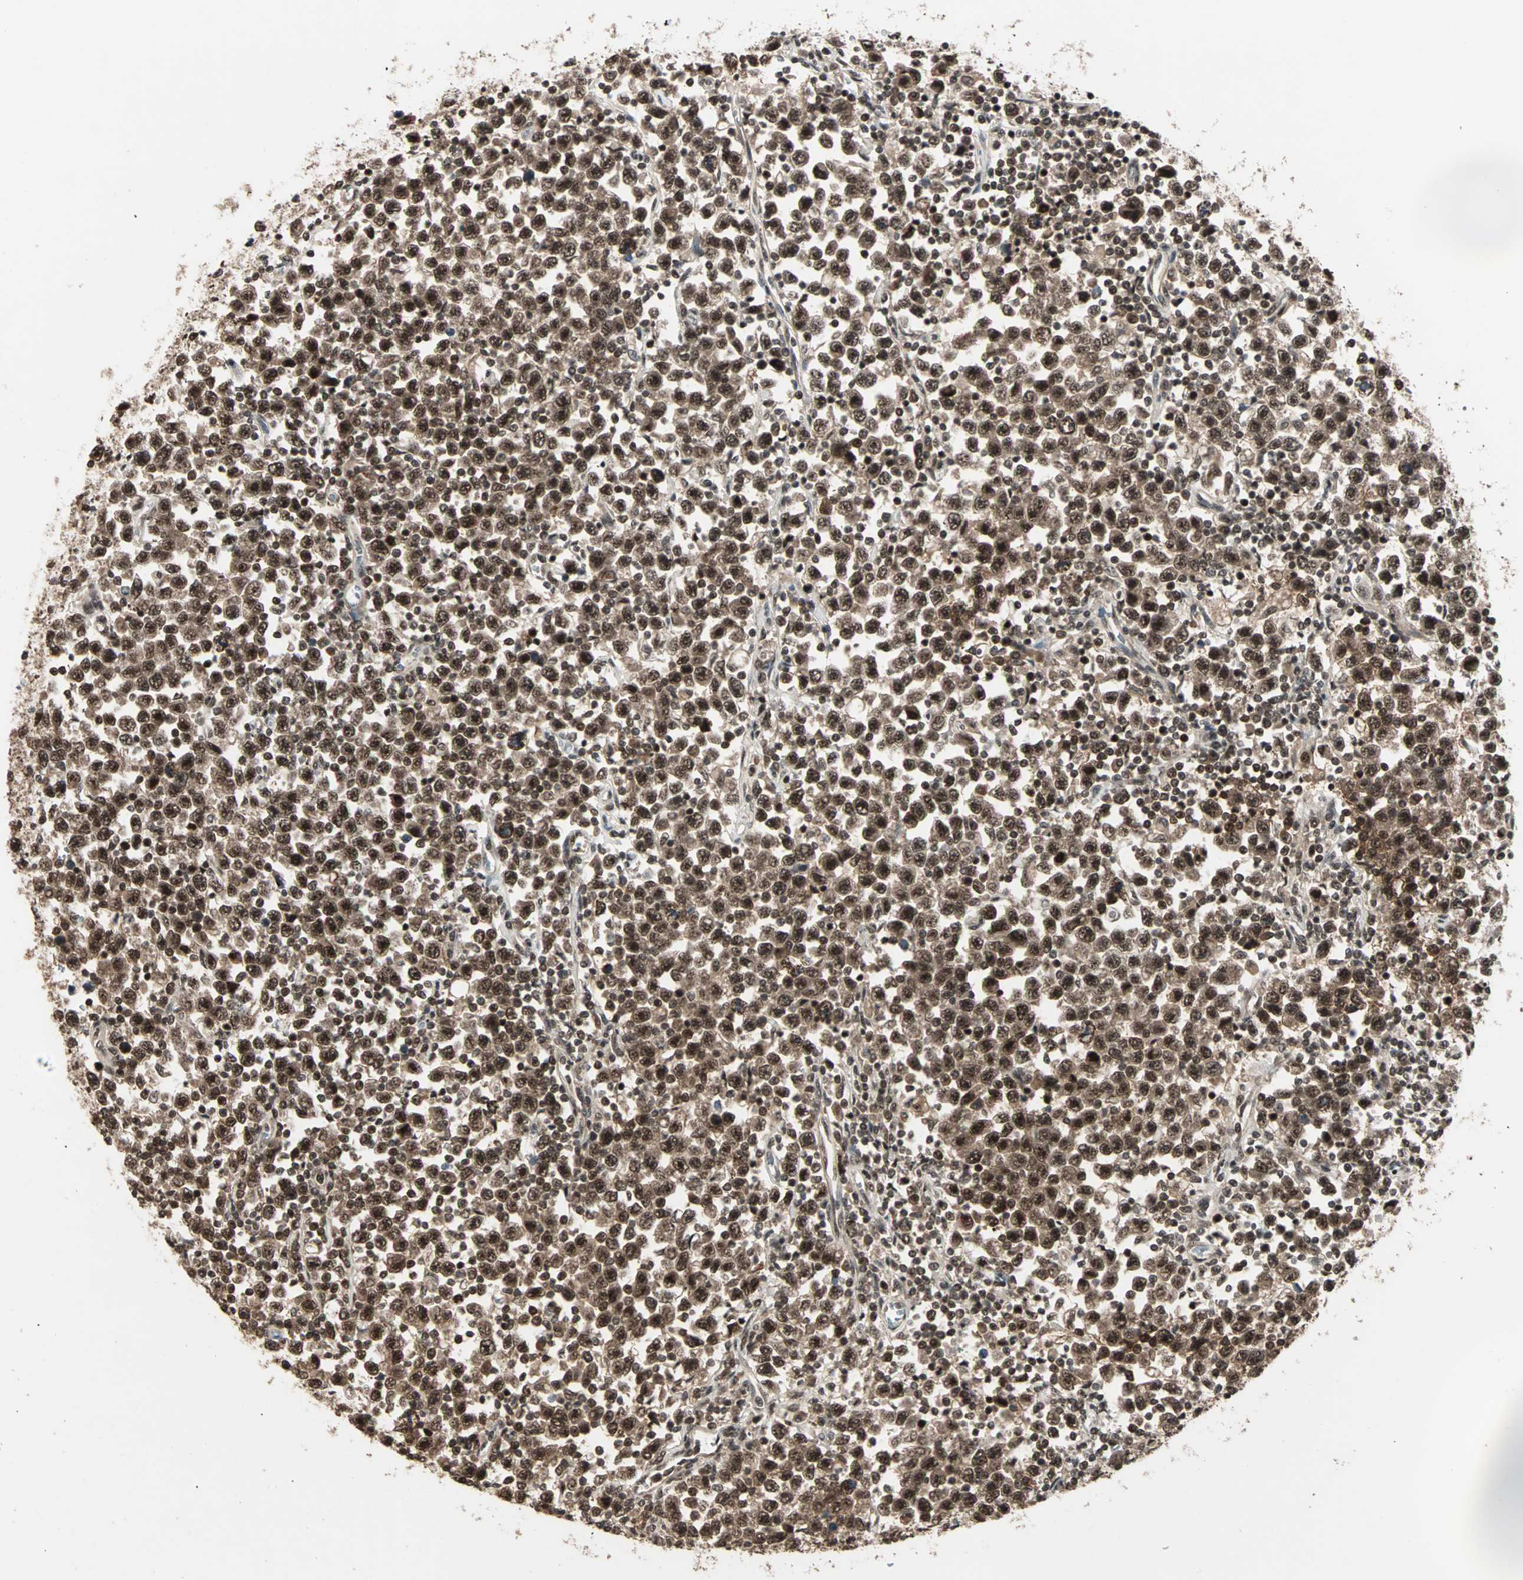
{"staining": {"intensity": "strong", "quantity": ">75%", "location": "cytoplasmic/membranous,nuclear"}, "tissue": "testis cancer", "cell_type": "Tumor cells", "image_type": "cancer", "snomed": [{"axis": "morphology", "description": "Seminoma, NOS"}, {"axis": "topography", "description": "Testis"}], "caption": "Testis cancer (seminoma) stained with DAB immunohistochemistry (IHC) displays high levels of strong cytoplasmic/membranous and nuclear positivity in approximately >75% of tumor cells. The staining is performed using DAB (3,3'-diaminobenzidine) brown chromogen to label protein expression. The nuclei are counter-stained blue using hematoxylin.", "gene": "ZNF44", "patient": {"sex": "male", "age": 43}}